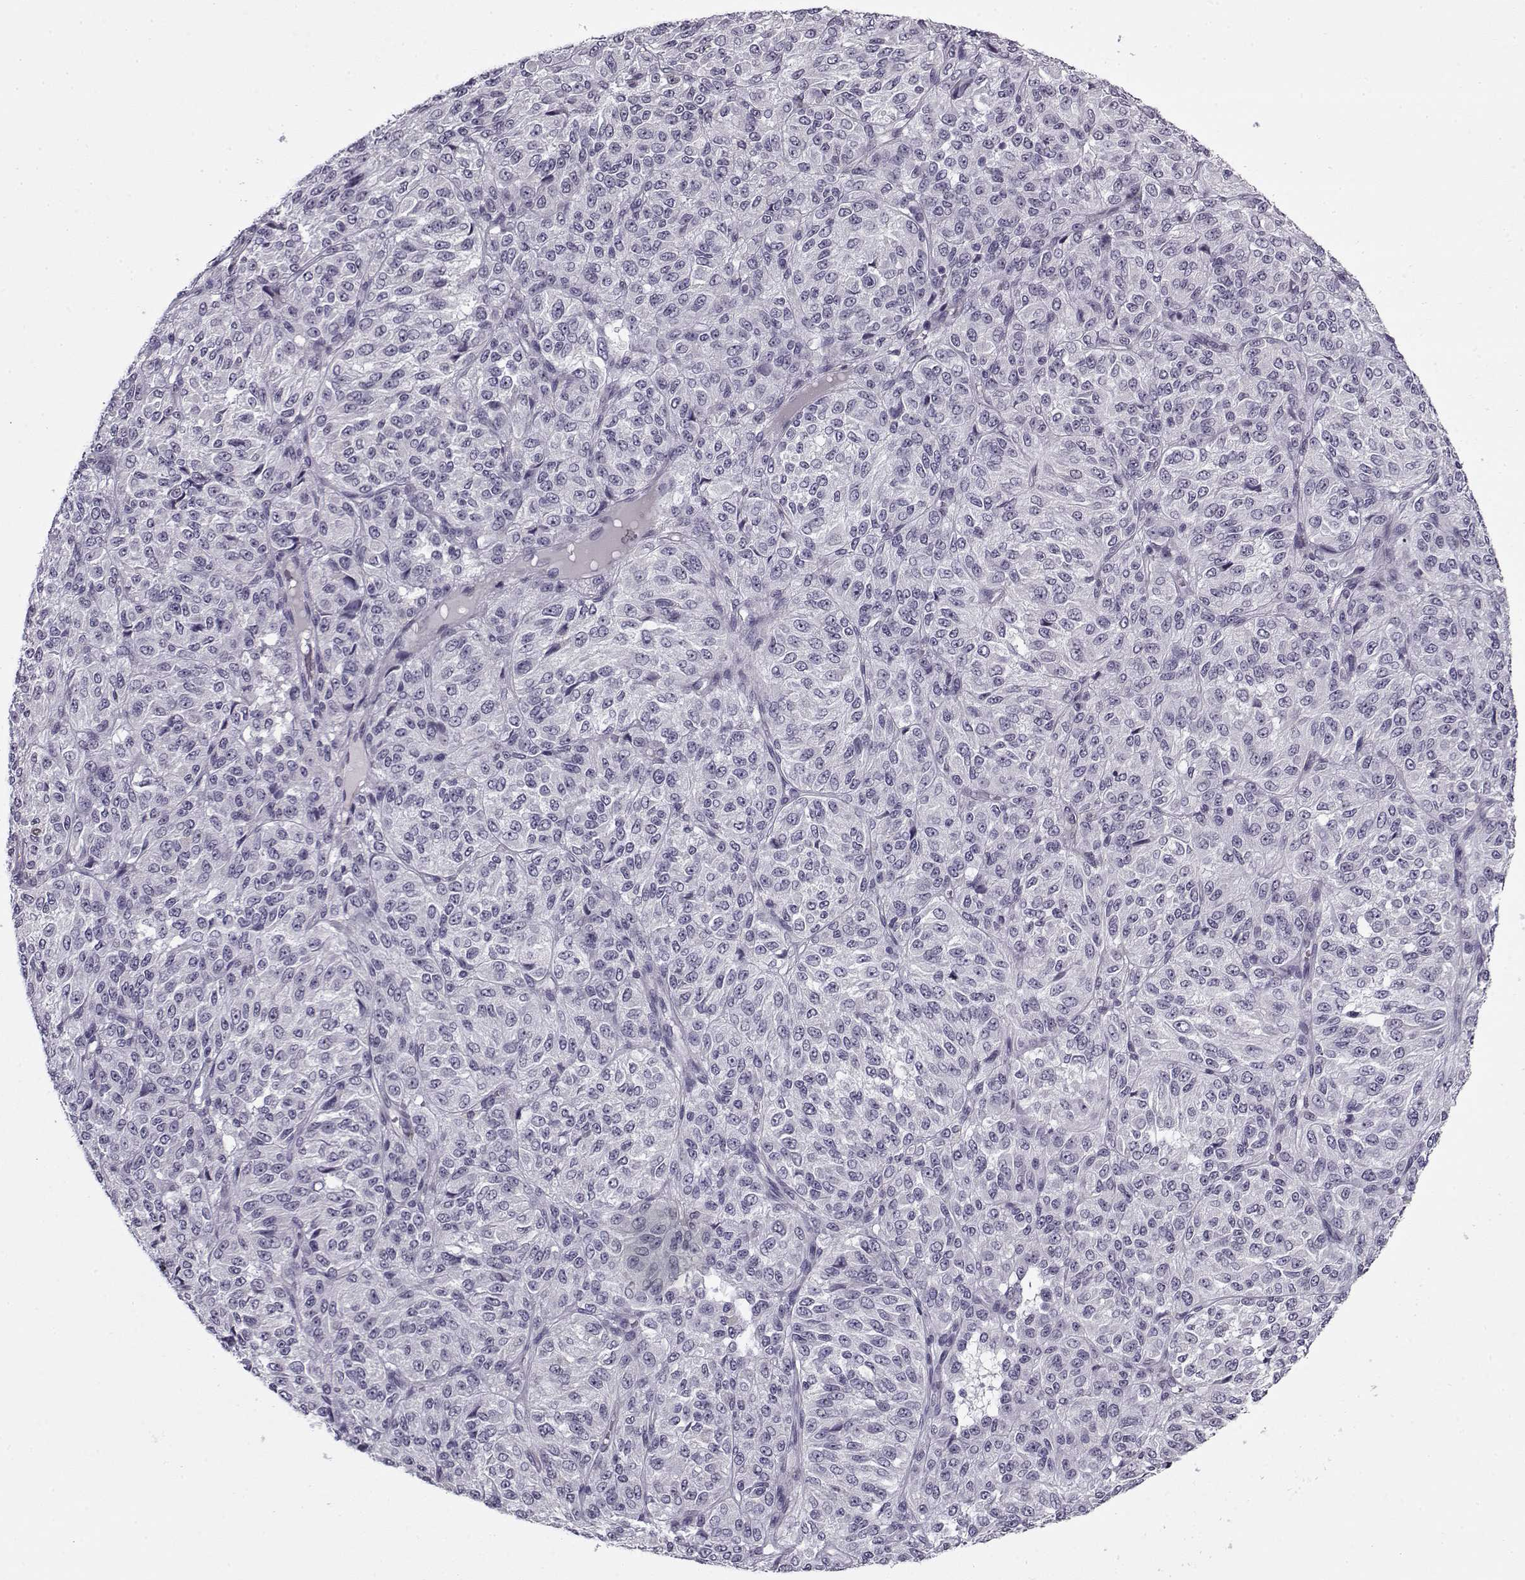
{"staining": {"intensity": "negative", "quantity": "none", "location": "none"}, "tissue": "melanoma", "cell_type": "Tumor cells", "image_type": "cancer", "snomed": [{"axis": "morphology", "description": "Malignant melanoma, Metastatic site"}, {"axis": "topography", "description": "Brain"}], "caption": "Human malignant melanoma (metastatic site) stained for a protein using immunohistochemistry (IHC) reveals no expression in tumor cells.", "gene": "SNCA", "patient": {"sex": "female", "age": 56}}